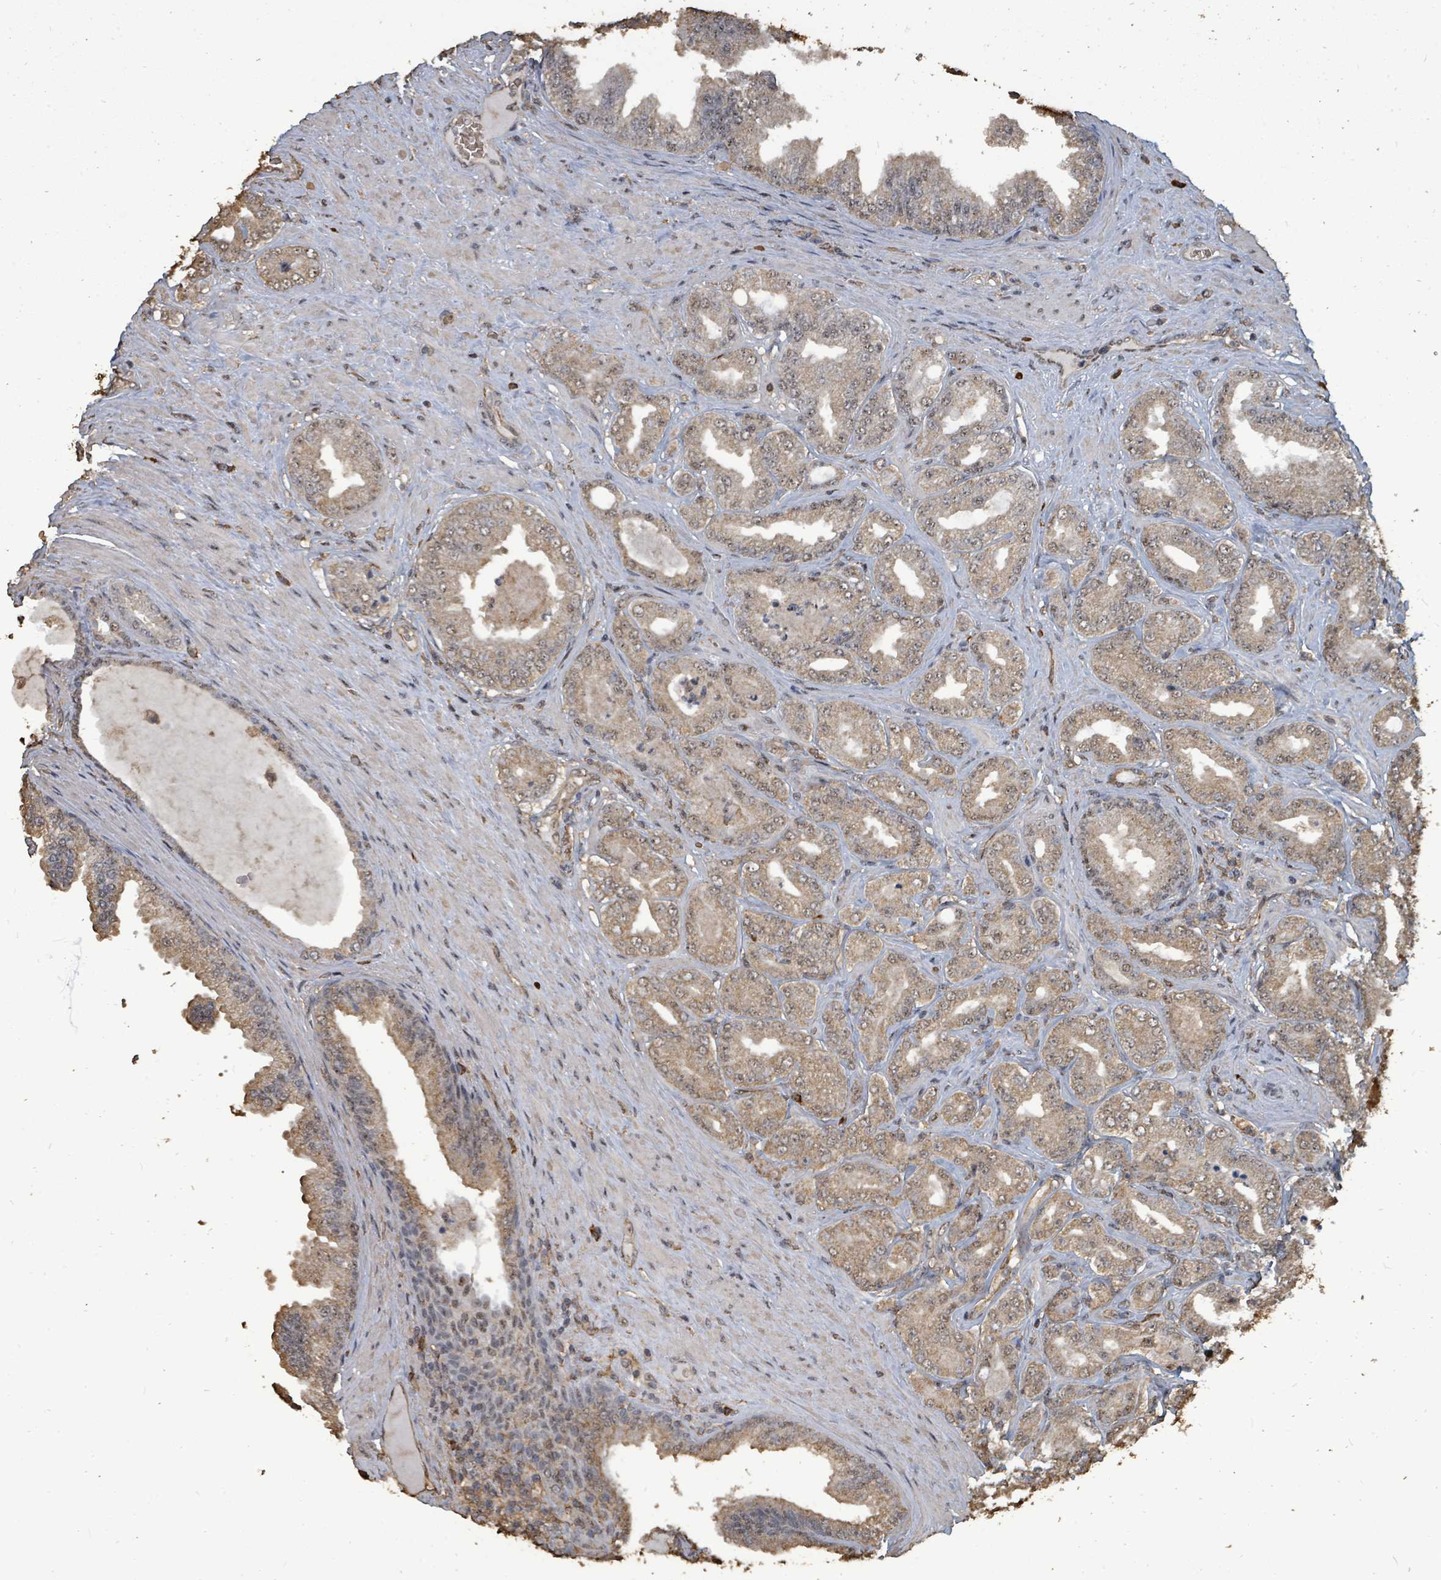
{"staining": {"intensity": "moderate", "quantity": ">75%", "location": "cytoplasmic/membranous"}, "tissue": "prostate cancer", "cell_type": "Tumor cells", "image_type": "cancer", "snomed": [{"axis": "morphology", "description": "Adenocarcinoma, Low grade"}, {"axis": "topography", "description": "Prostate"}], "caption": "A histopathology image of human prostate cancer stained for a protein displays moderate cytoplasmic/membranous brown staining in tumor cells. Nuclei are stained in blue.", "gene": "C6orf52", "patient": {"sex": "male", "age": 63}}